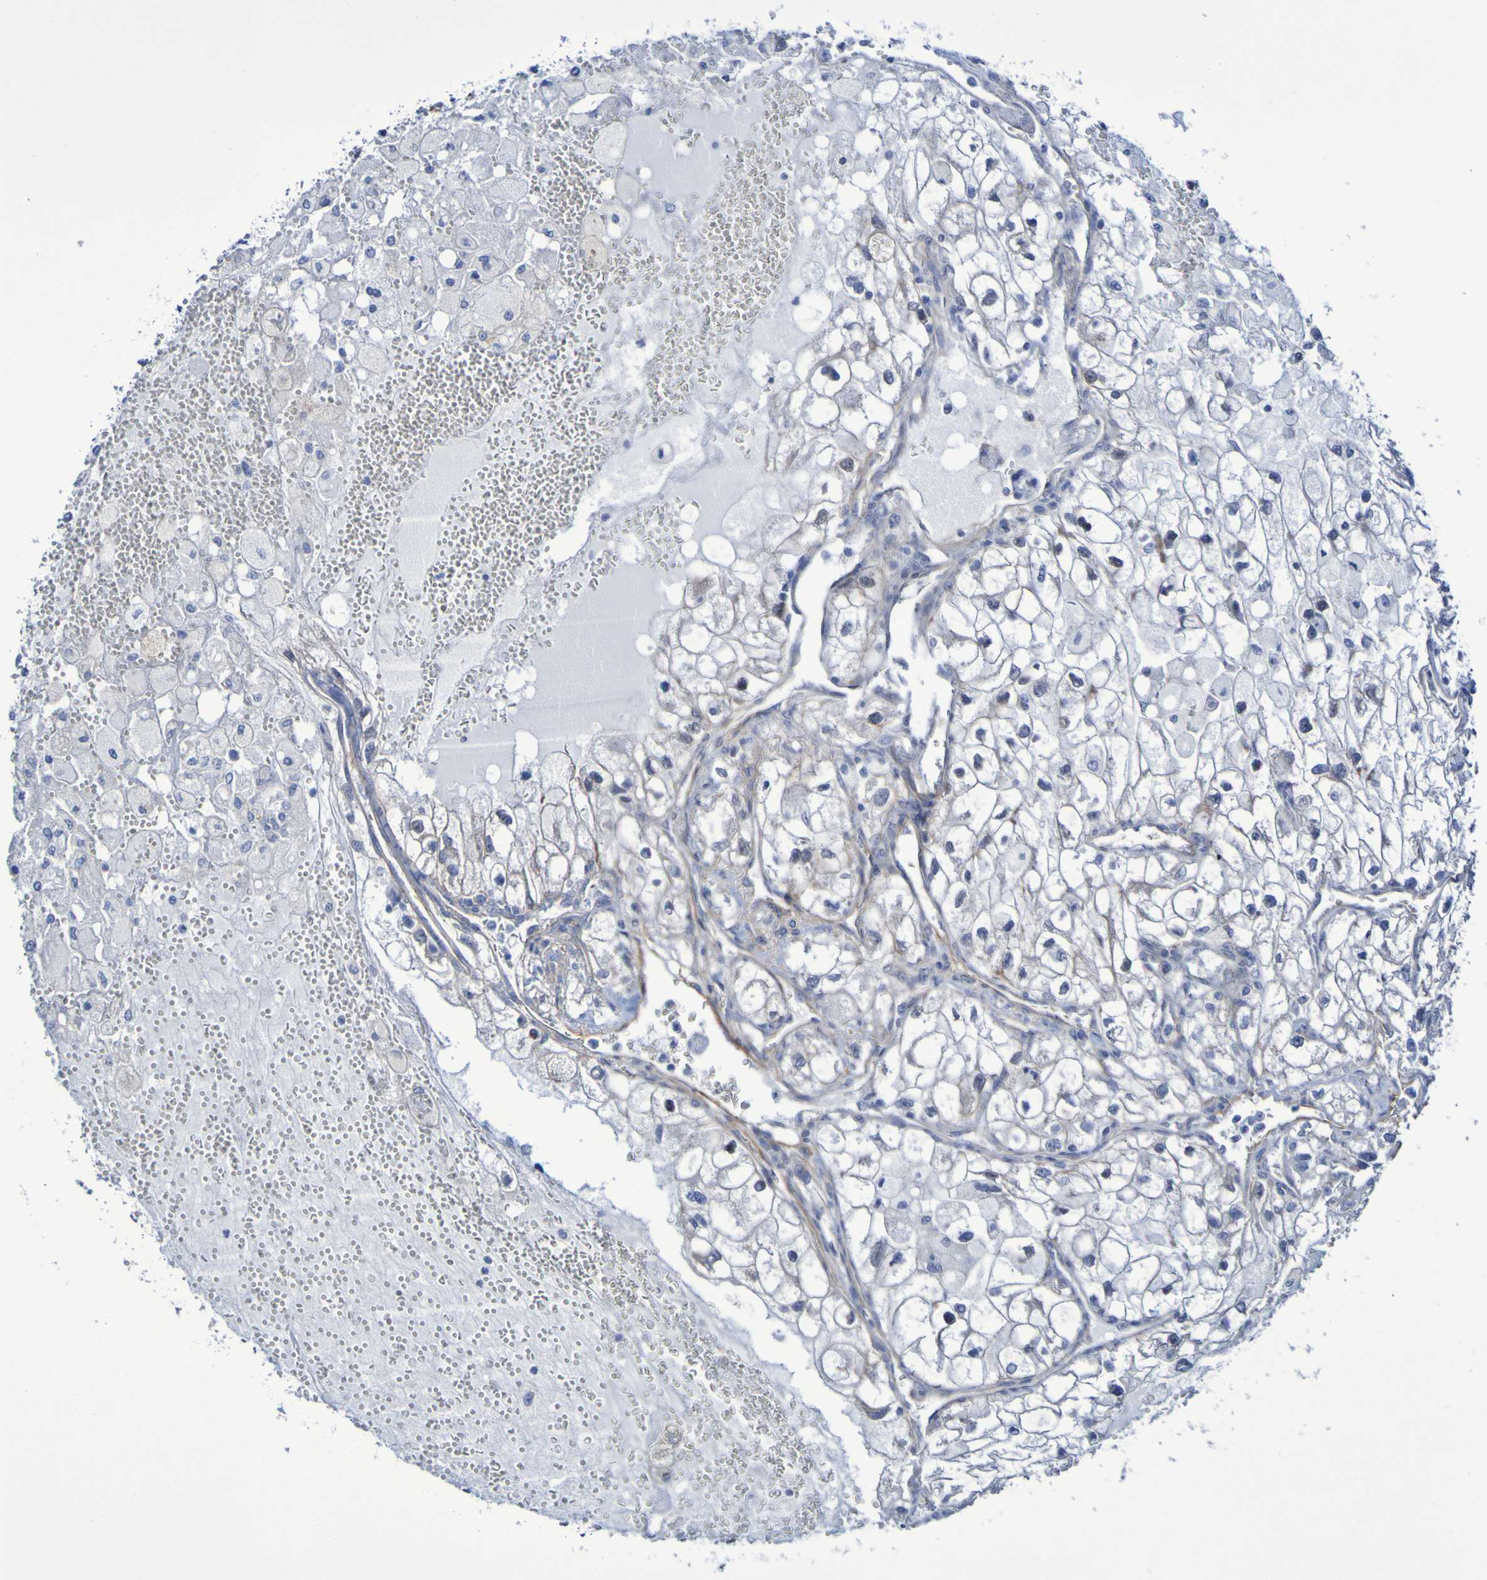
{"staining": {"intensity": "negative", "quantity": "none", "location": "none"}, "tissue": "renal cancer", "cell_type": "Tumor cells", "image_type": "cancer", "snomed": [{"axis": "morphology", "description": "Adenocarcinoma, NOS"}, {"axis": "topography", "description": "Kidney"}], "caption": "Human renal adenocarcinoma stained for a protein using immunohistochemistry (IHC) shows no staining in tumor cells.", "gene": "LPP", "patient": {"sex": "female", "age": 70}}